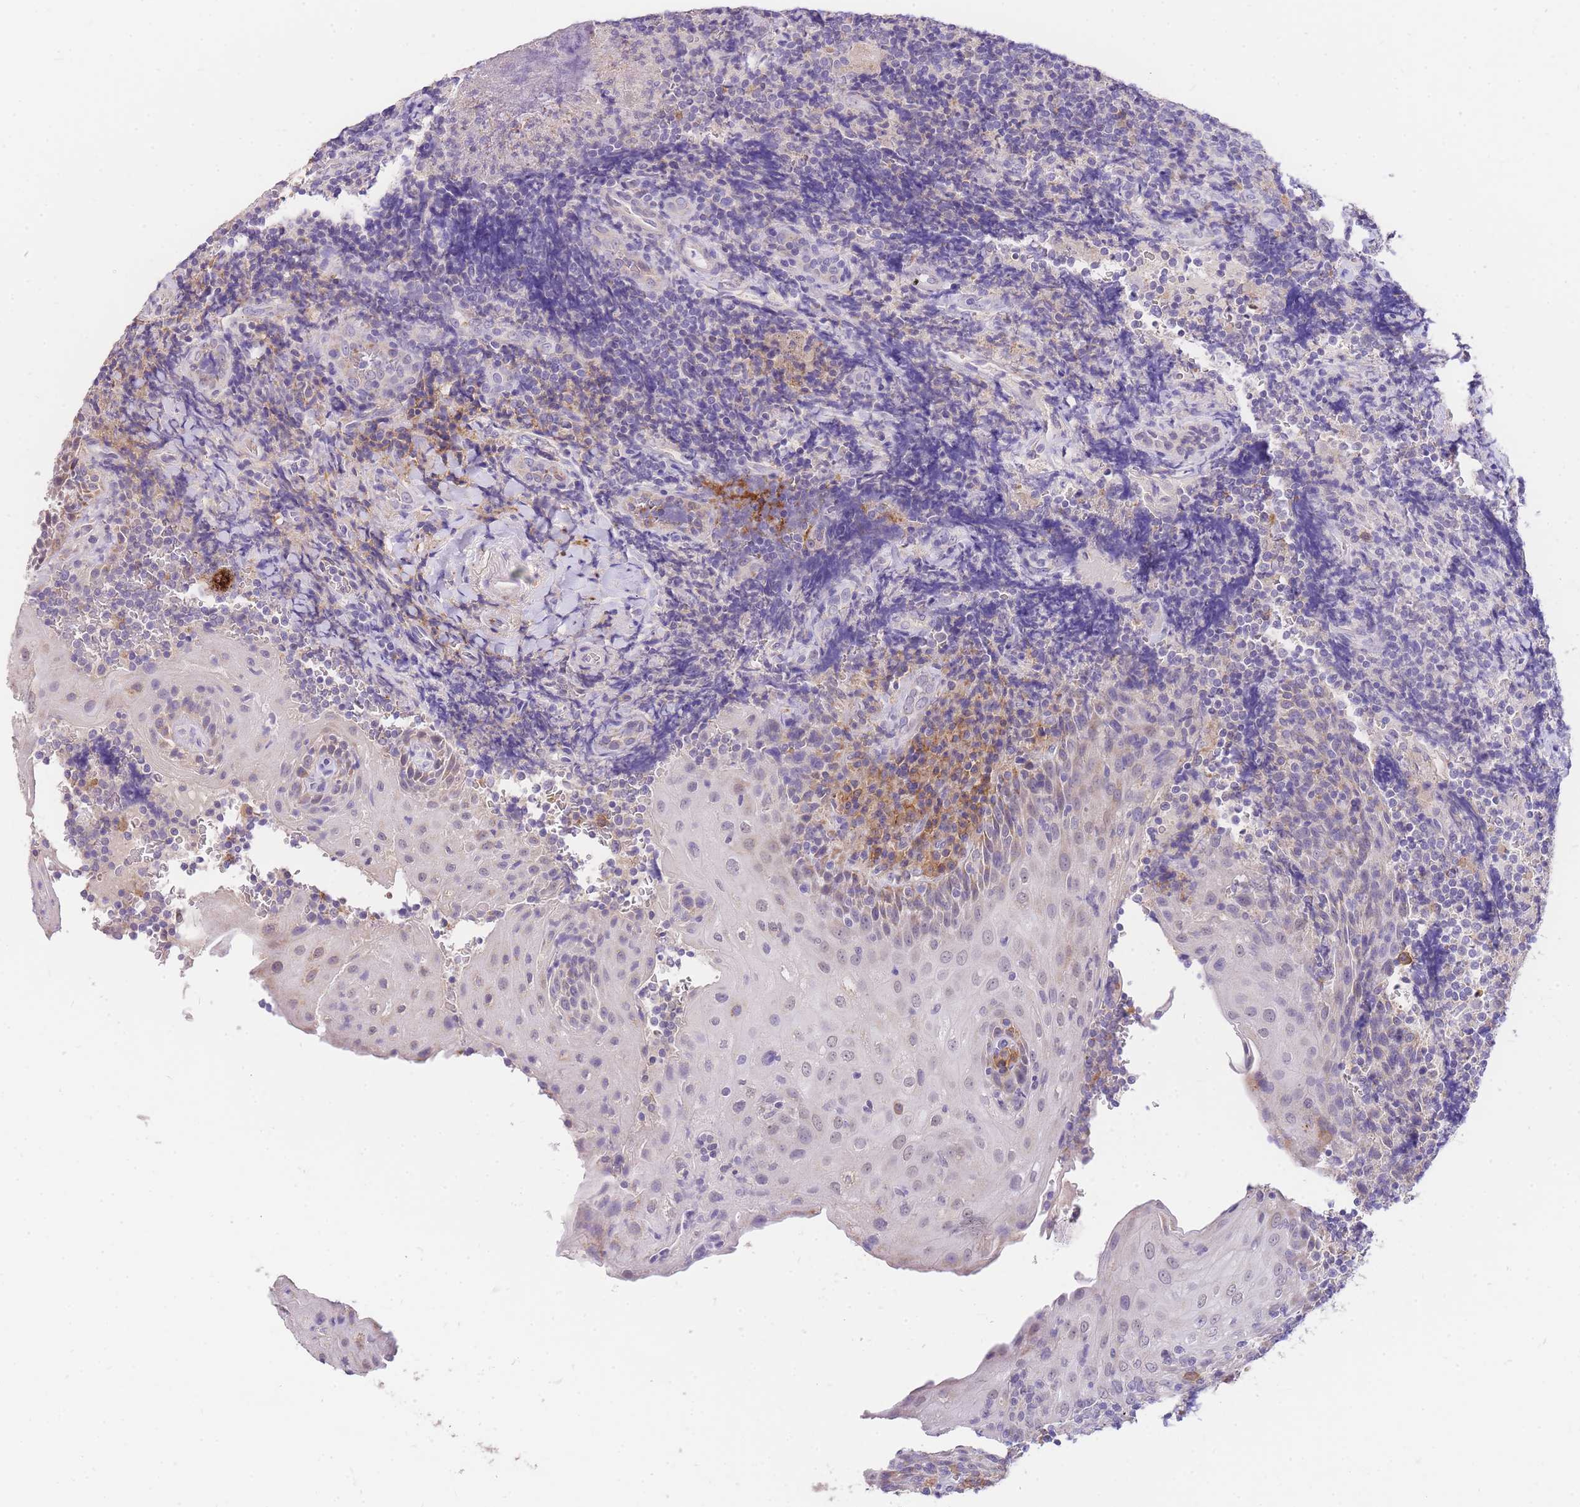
{"staining": {"intensity": "moderate", "quantity": "<25%", "location": "cytoplasmic/membranous"}, "tissue": "tonsil", "cell_type": "Germinal center cells", "image_type": "normal", "snomed": [{"axis": "morphology", "description": "Normal tissue, NOS"}, {"axis": "topography", "description": "Tonsil"}], "caption": "This micrograph reveals unremarkable tonsil stained with immunohistochemistry to label a protein in brown. The cytoplasmic/membranous of germinal center cells show moderate positivity for the protein. Nuclei are counter-stained blue.", "gene": "C2orf88", "patient": {"sex": "male", "age": 37}}